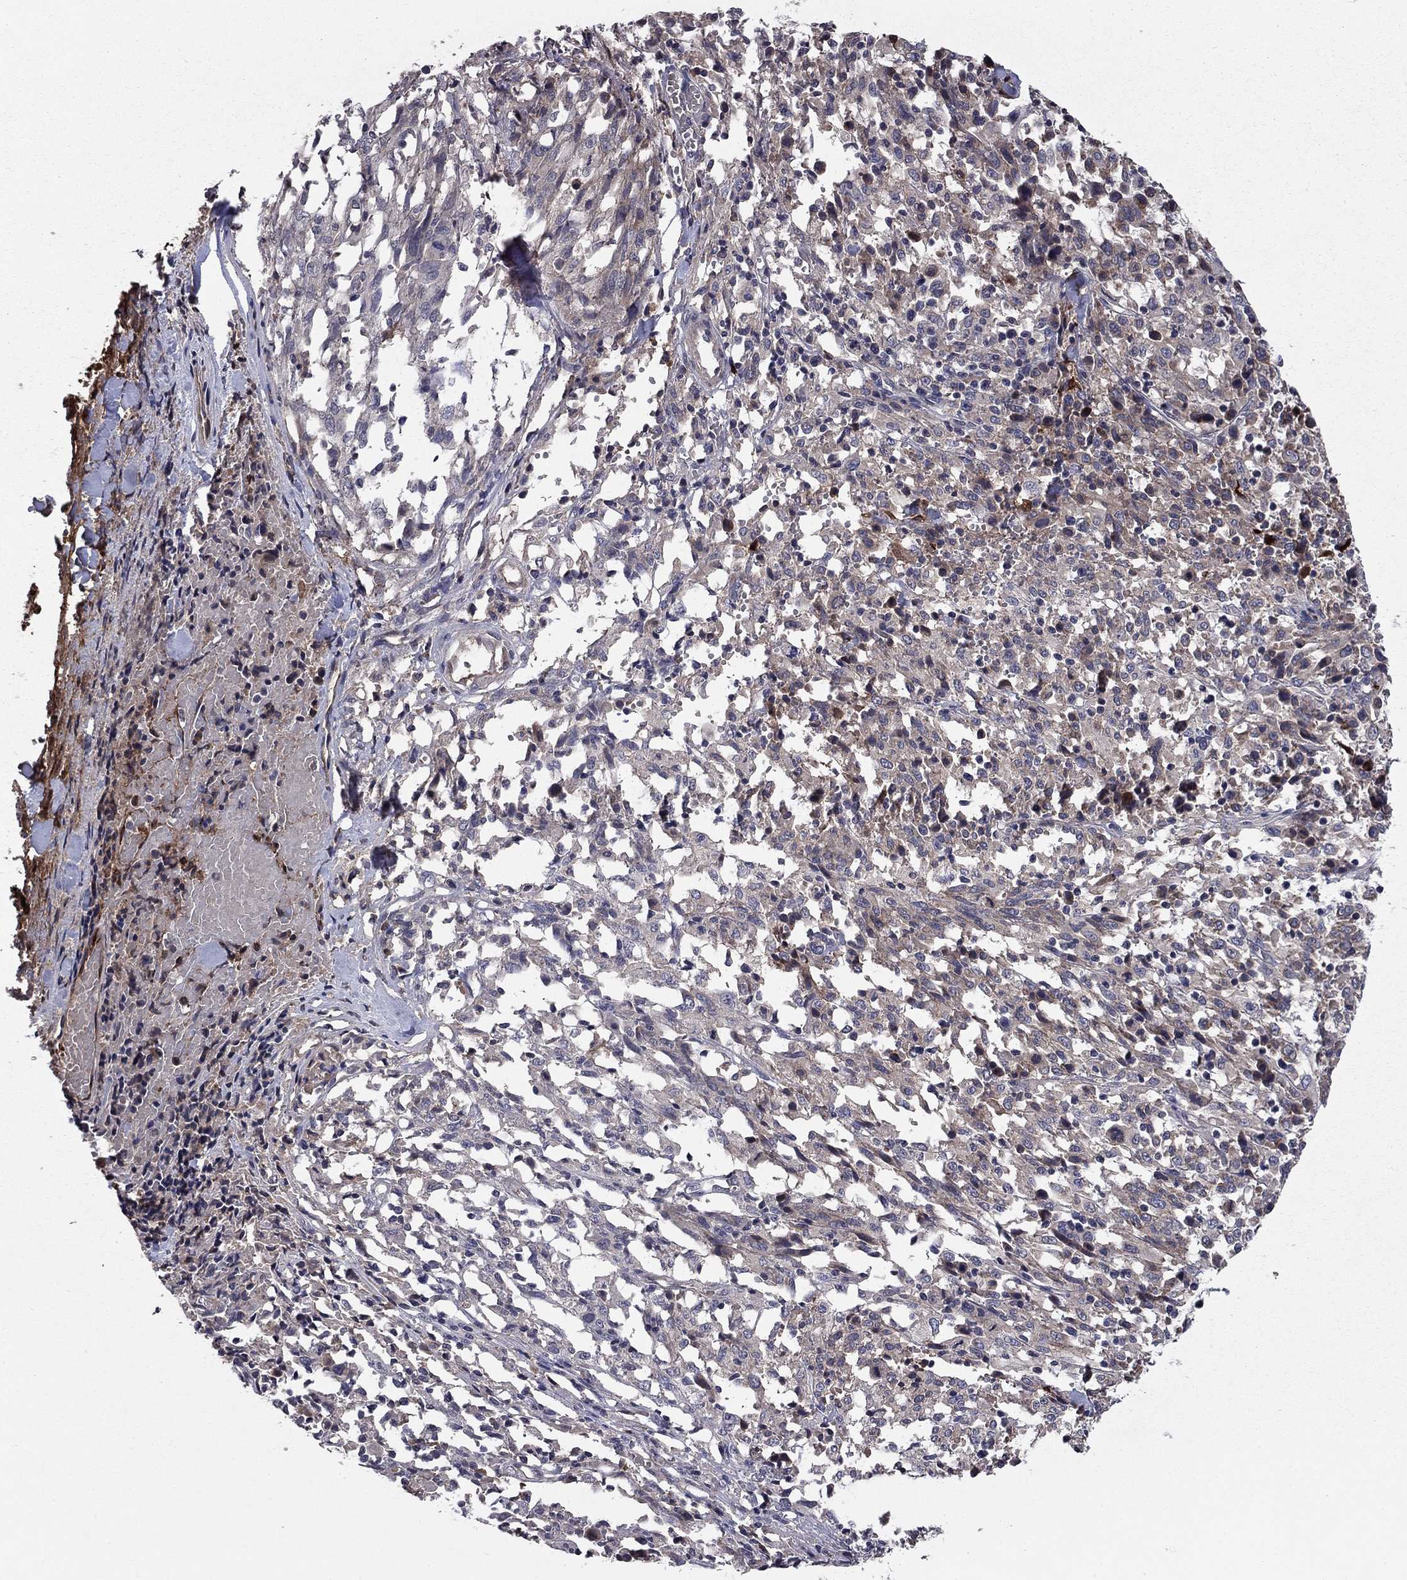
{"staining": {"intensity": "weak", "quantity": "<25%", "location": "cytoplasmic/membranous"}, "tissue": "melanoma", "cell_type": "Tumor cells", "image_type": "cancer", "snomed": [{"axis": "morphology", "description": "Malignant melanoma, NOS"}, {"axis": "topography", "description": "Skin"}], "caption": "Malignant melanoma stained for a protein using immunohistochemistry exhibits no positivity tumor cells.", "gene": "PROS1", "patient": {"sex": "female", "age": 91}}